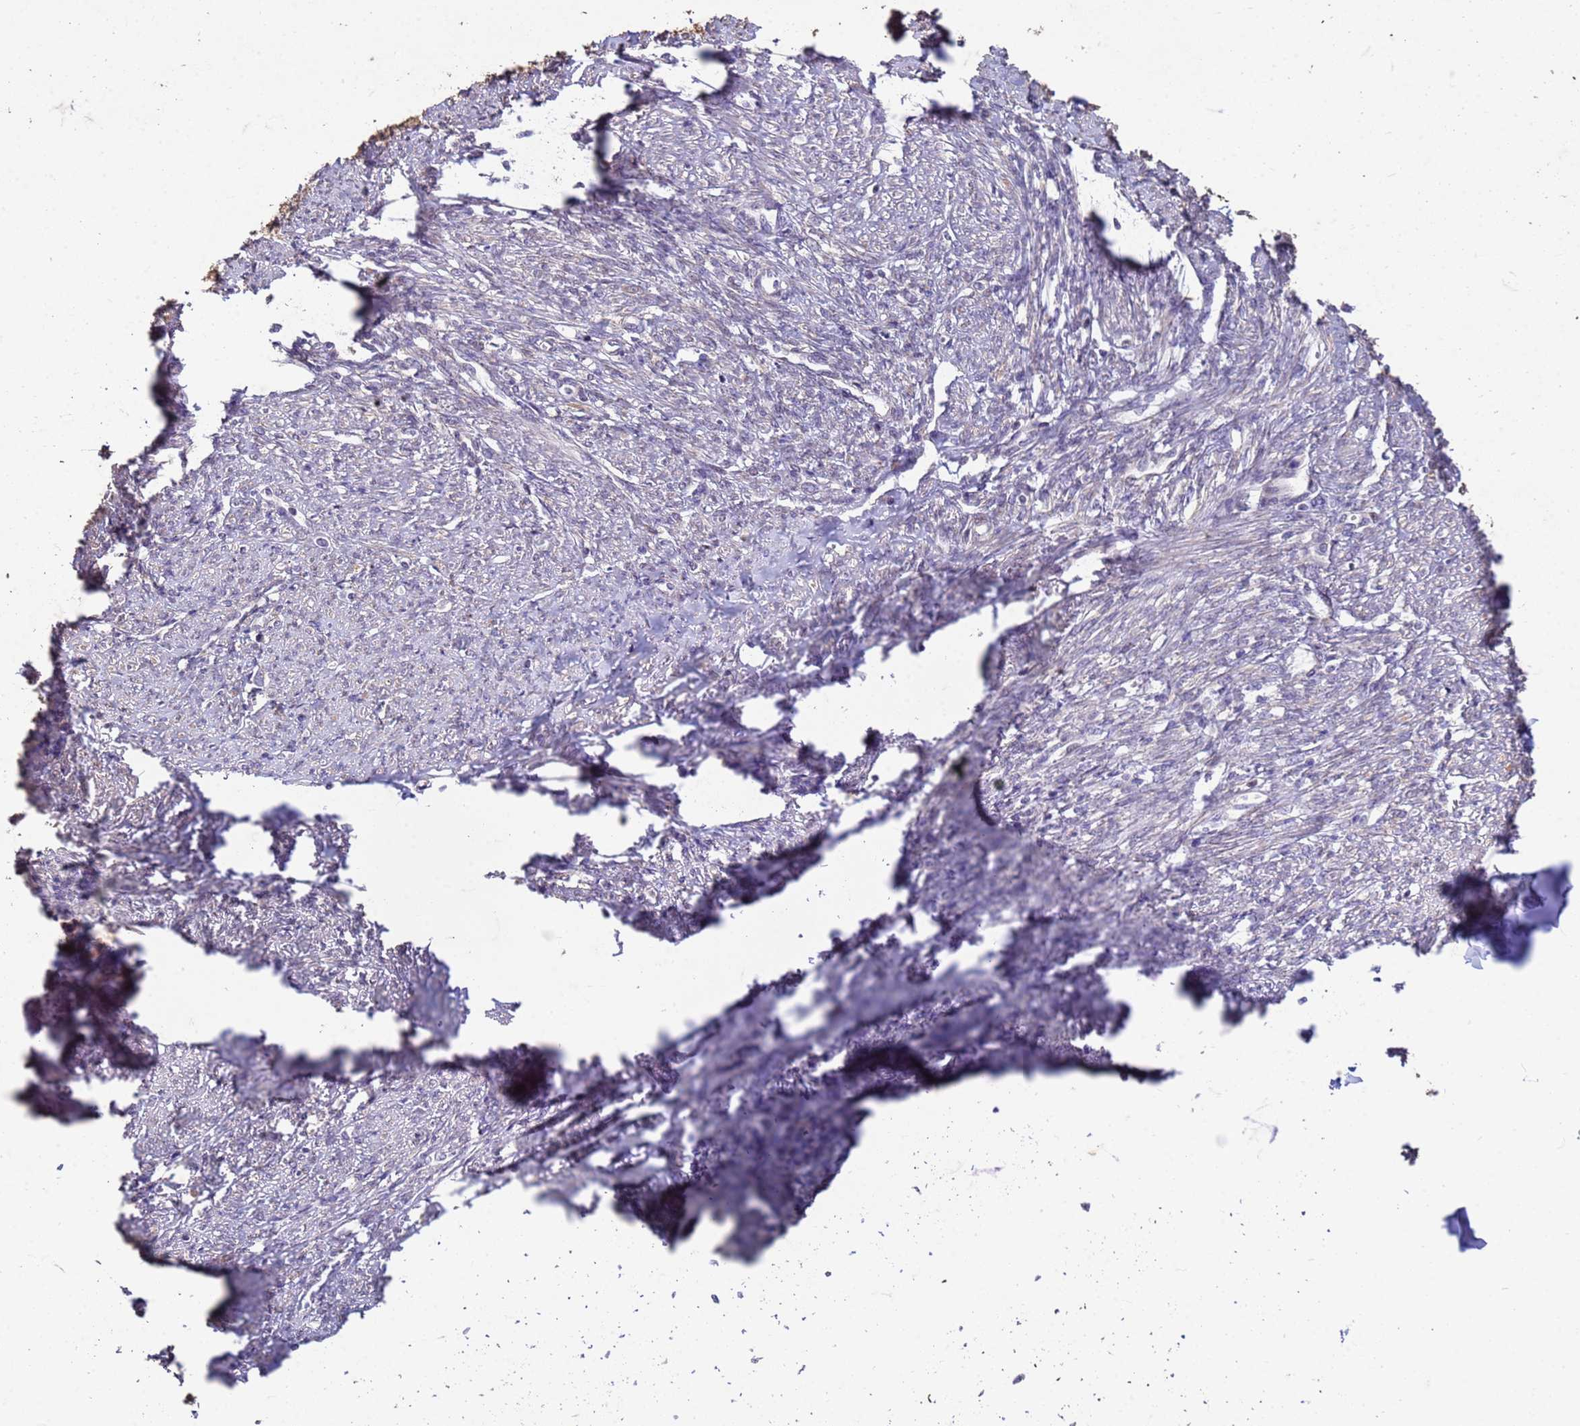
{"staining": {"intensity": "negative", "quantity": "none", "location": "none"}, "tissue": "smooth muscle", "cell_type": "Smooth muscle cells", "image_type": "normal", "snomed": [{"axis": "morphology", "description": "Normal tissue, NOS"}, {"axis": "topography", "description": "Smooth muscle"}, {"axis": "topography", "description": "Uterus"}], "caption": "Immunohistochemical staining of normal human smooth muscle reveals no significant positivity in smooth muscle cells. Brightfield microscopy of IHC stained with DAB (3,3'-diaminobenzidine) (brown) and hematoxylin (blue), captured at high magnification.", "gene": "SLC25A15", "patient": {"sex": "female", "age": 59}}